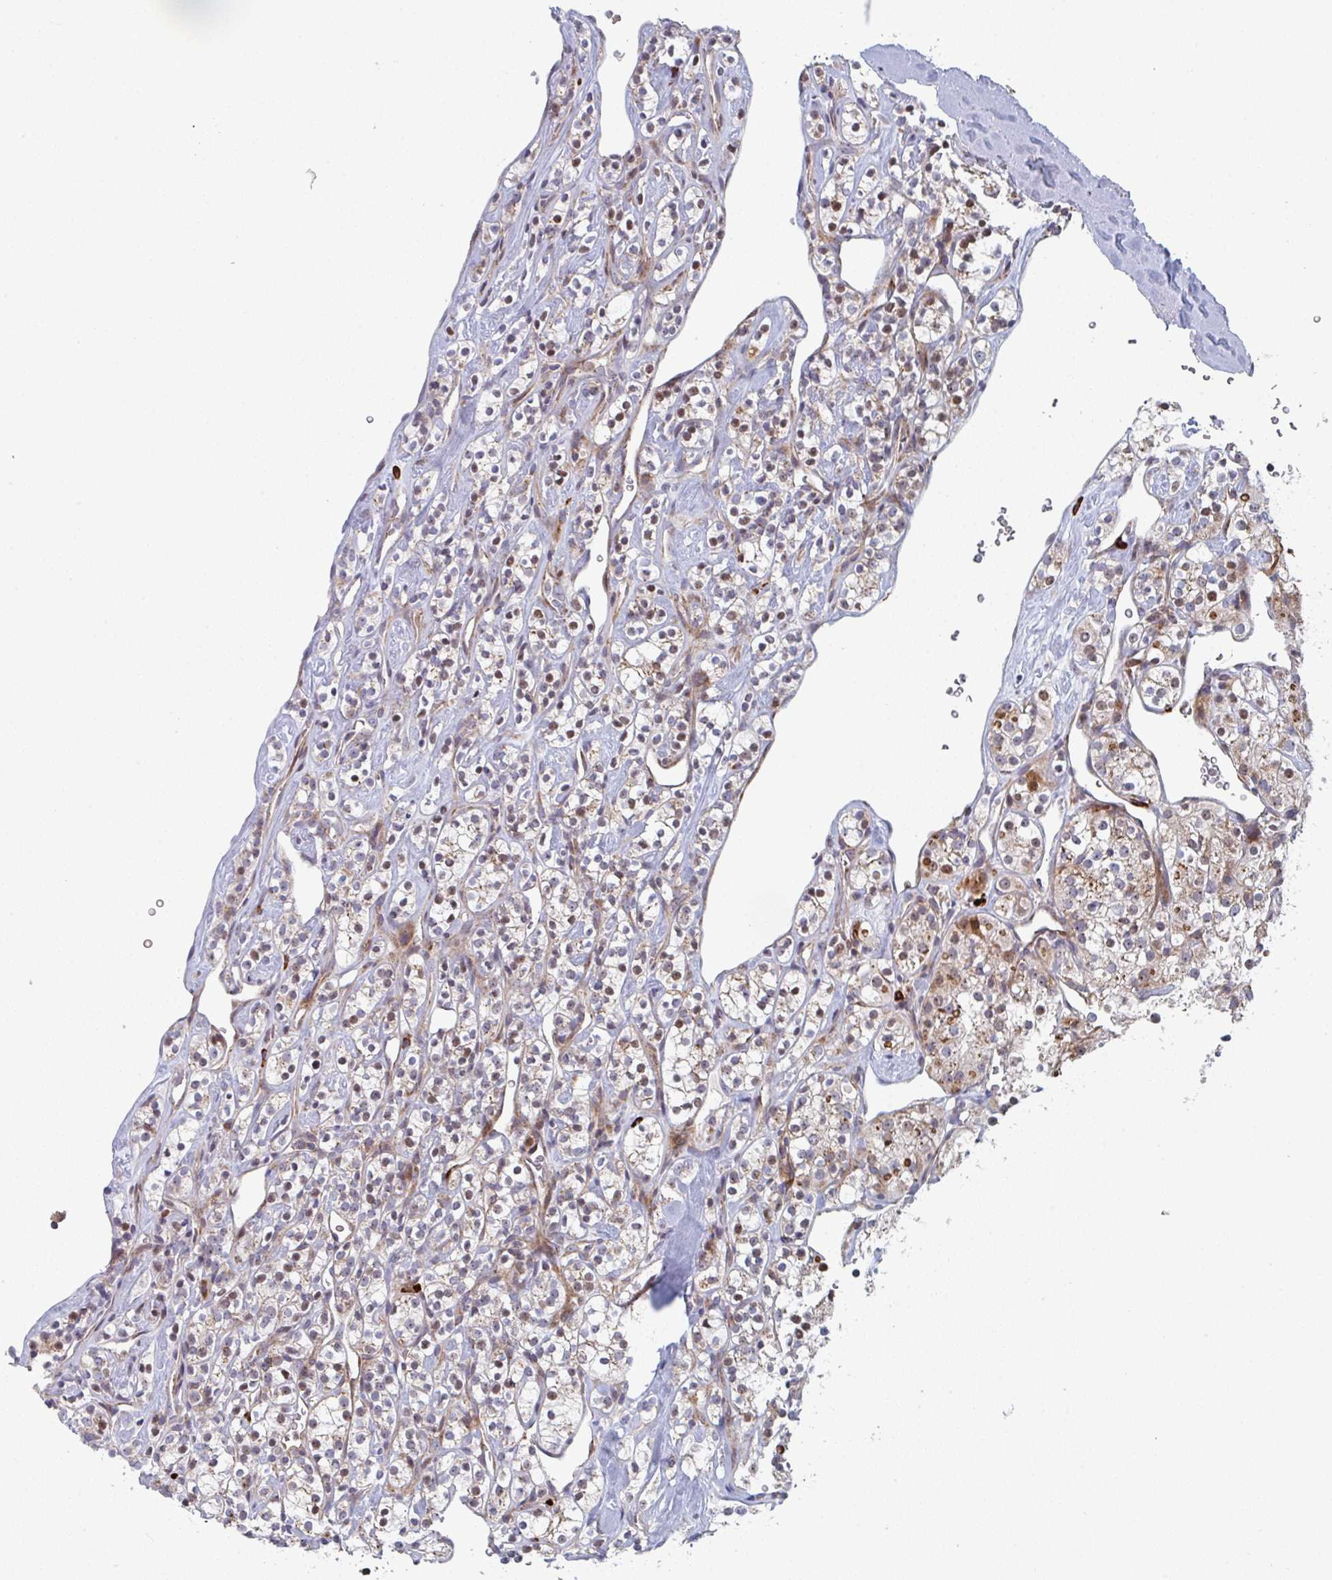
{"staining": {"intensity": "moderate", "quantity": ">75%", "location": "cytoplasmic/membranous"}, "tissue": "renal cancer", "cell_type": "Tumor cells", "image_type": "cancer", "snomed": [{"axis": "morphology", "description": "Adenocarcinoma, NOS"}, {"axis": "topography", "description": "Kidney"}], "caption": "Immunohistochemical staining of human renal cancer displays medium levels of moderate cytoplasmic/membranous expression in approximately >75% of tumor cells.", "gene": "ZNF644", "patient": {"sex": "male", "age": 77}}